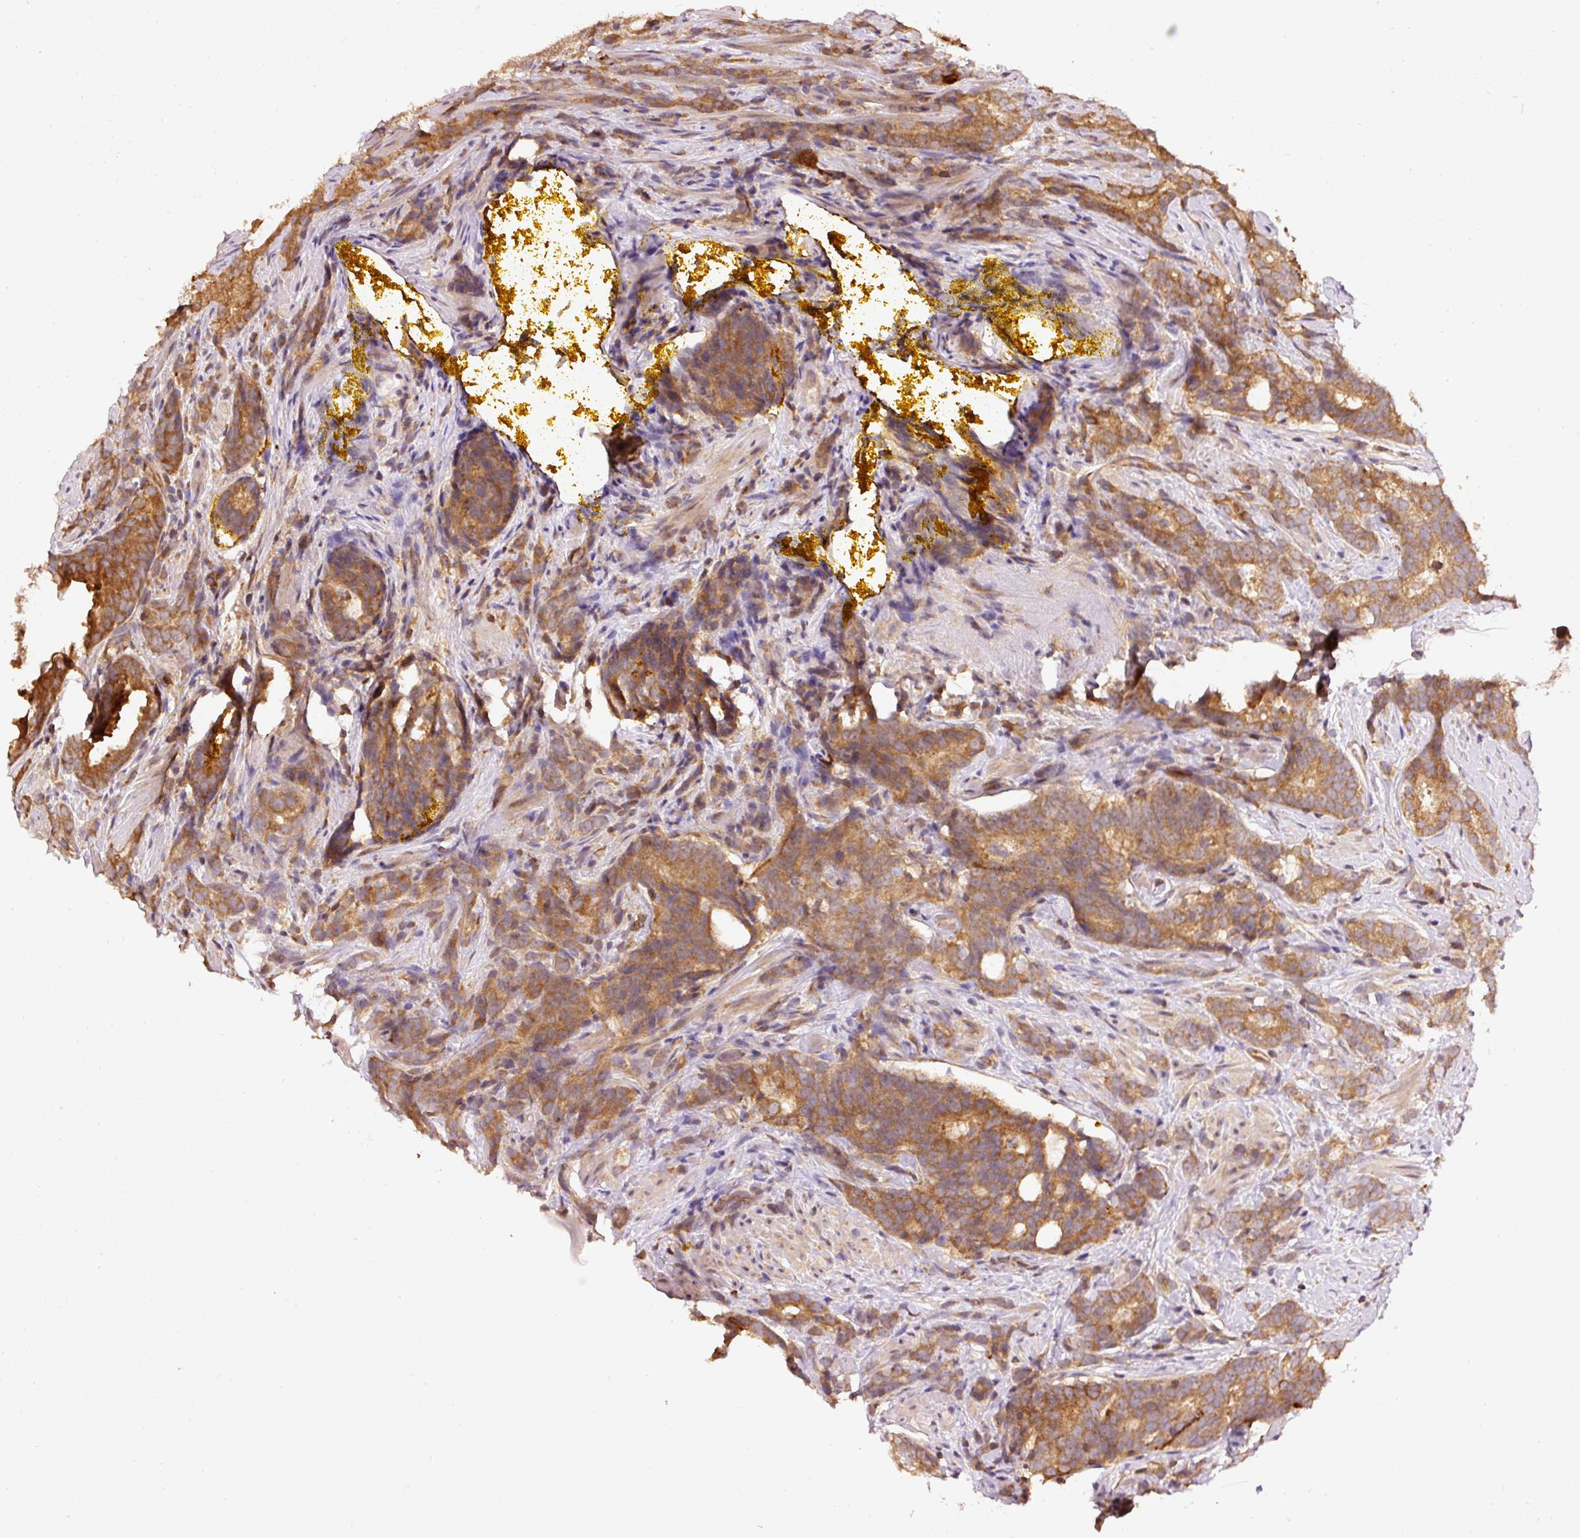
{"staining": {"intensity": "moderate", "quantity": ">75%", "location": "cytoplasmic/membranous"}, "tissue": "prostate cancer", "cell_type": "Tumor cells", "image_type": "cancer", "snomed": [{"axis": "morphology", "description": "Adenocarcinoma, High grade"}, {"axis": "topography", "description": "Prostate"}], "caption": "A photomicrograph of high-grade adenocarcinoma (prostate) stained for a protein demonstrates moderate cytoplasmic/membranous brown staining in tumor cells.", "gene": "ADCY4", "patient": {"sex": "male", "age": 64}}